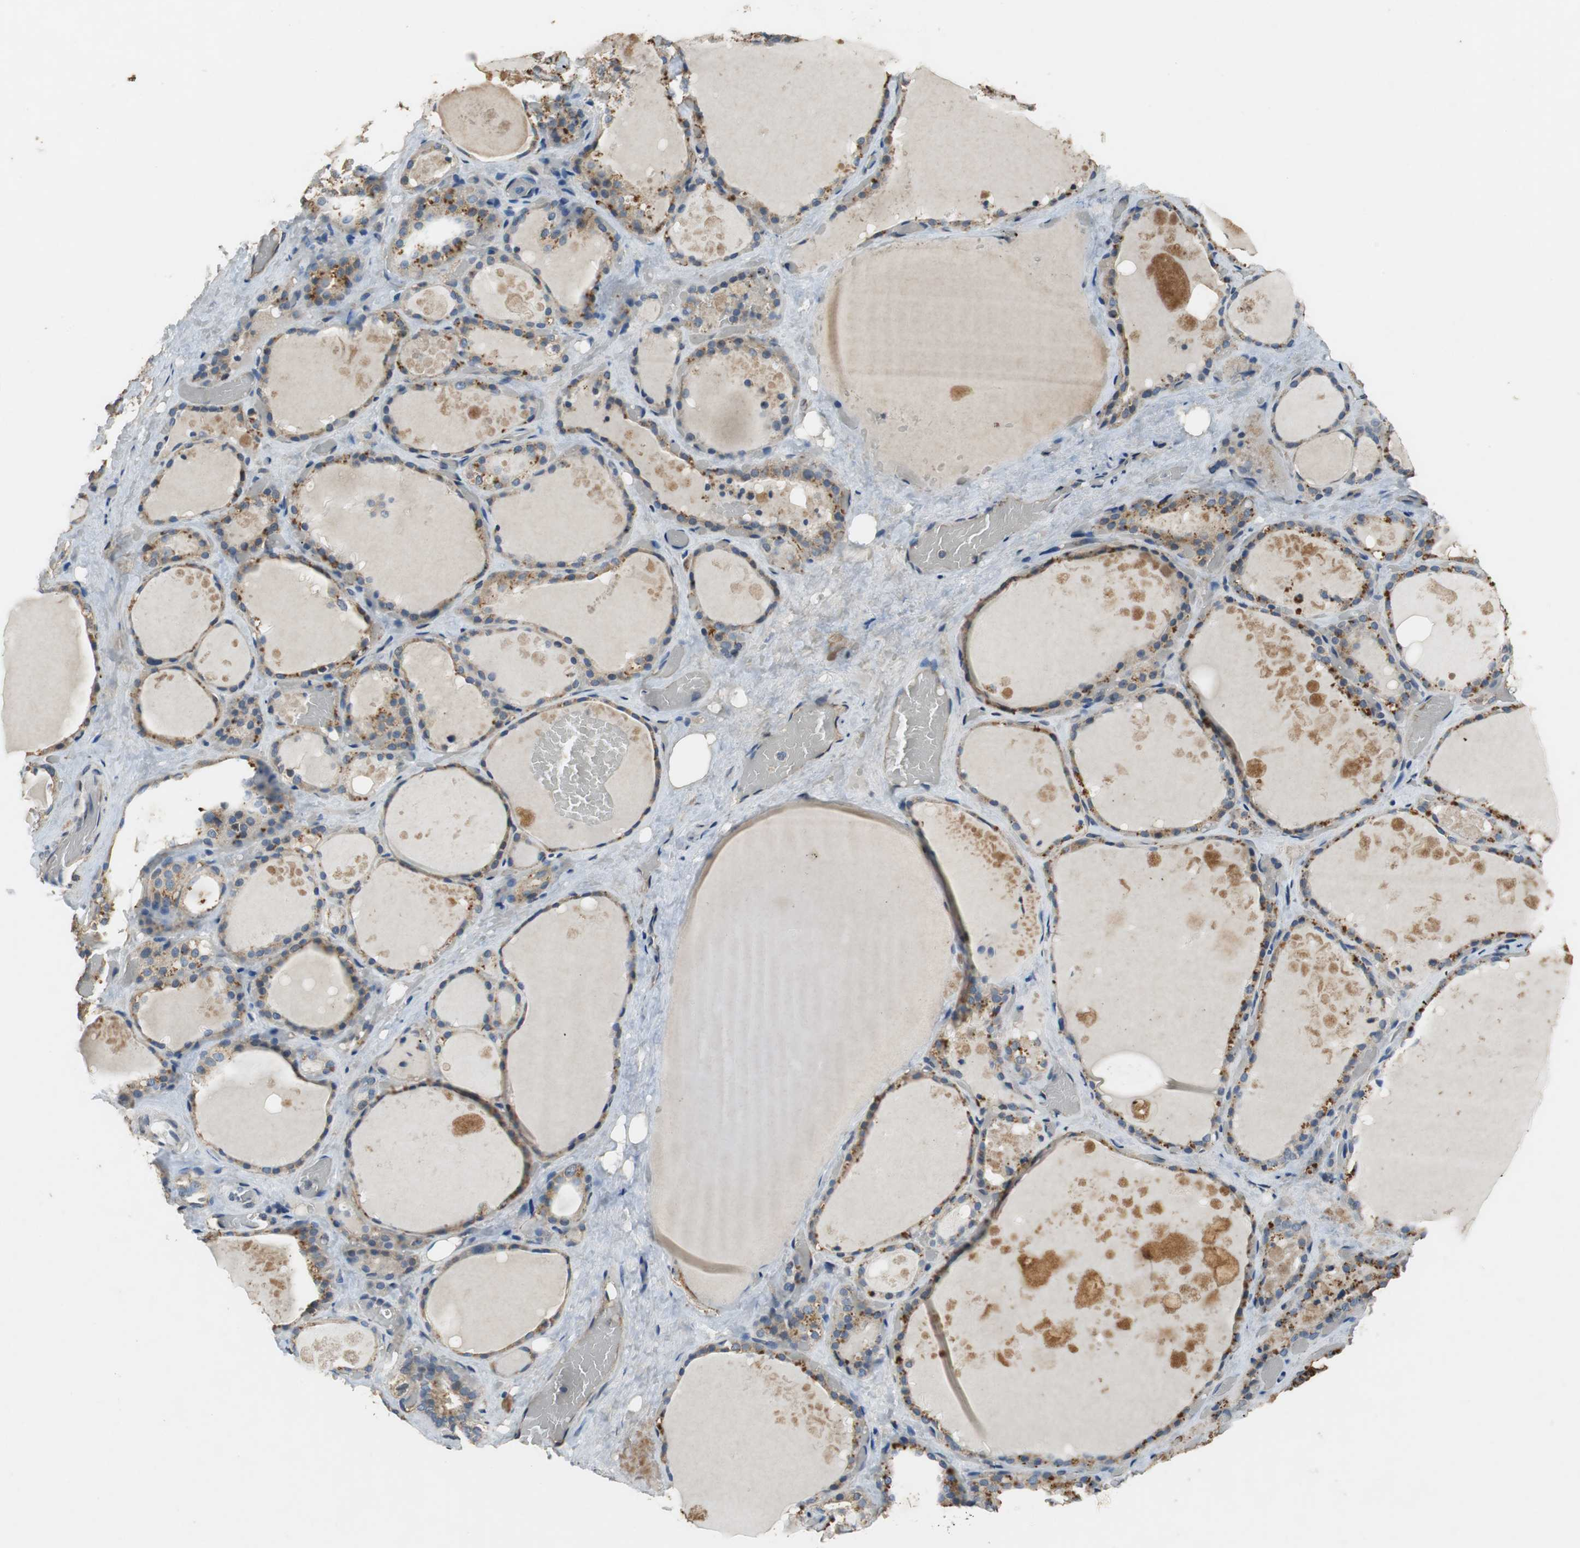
{"staining": {"intensity": "moderate", "quantity": "25%-75%", "location": "cytoplasmic/membranous"}, "tissue": "thyroid gland", "cell_type": "Glandular cells", "image_type": "normal", "snomed": [{"axis": "morphology", "description": "Normal tissue, NOS"}, {"axis": "topography", "description": "Thyroid gland"}], "caption": "This is a histology image of immunohistochemistry (IHC) staining of normal thyroid gland, which shows moderate expression in the cytoplasmic/membranous of glandular cells.", "gene": "ALDH4A1", "patient": {"sex": "male", "age": 61}}